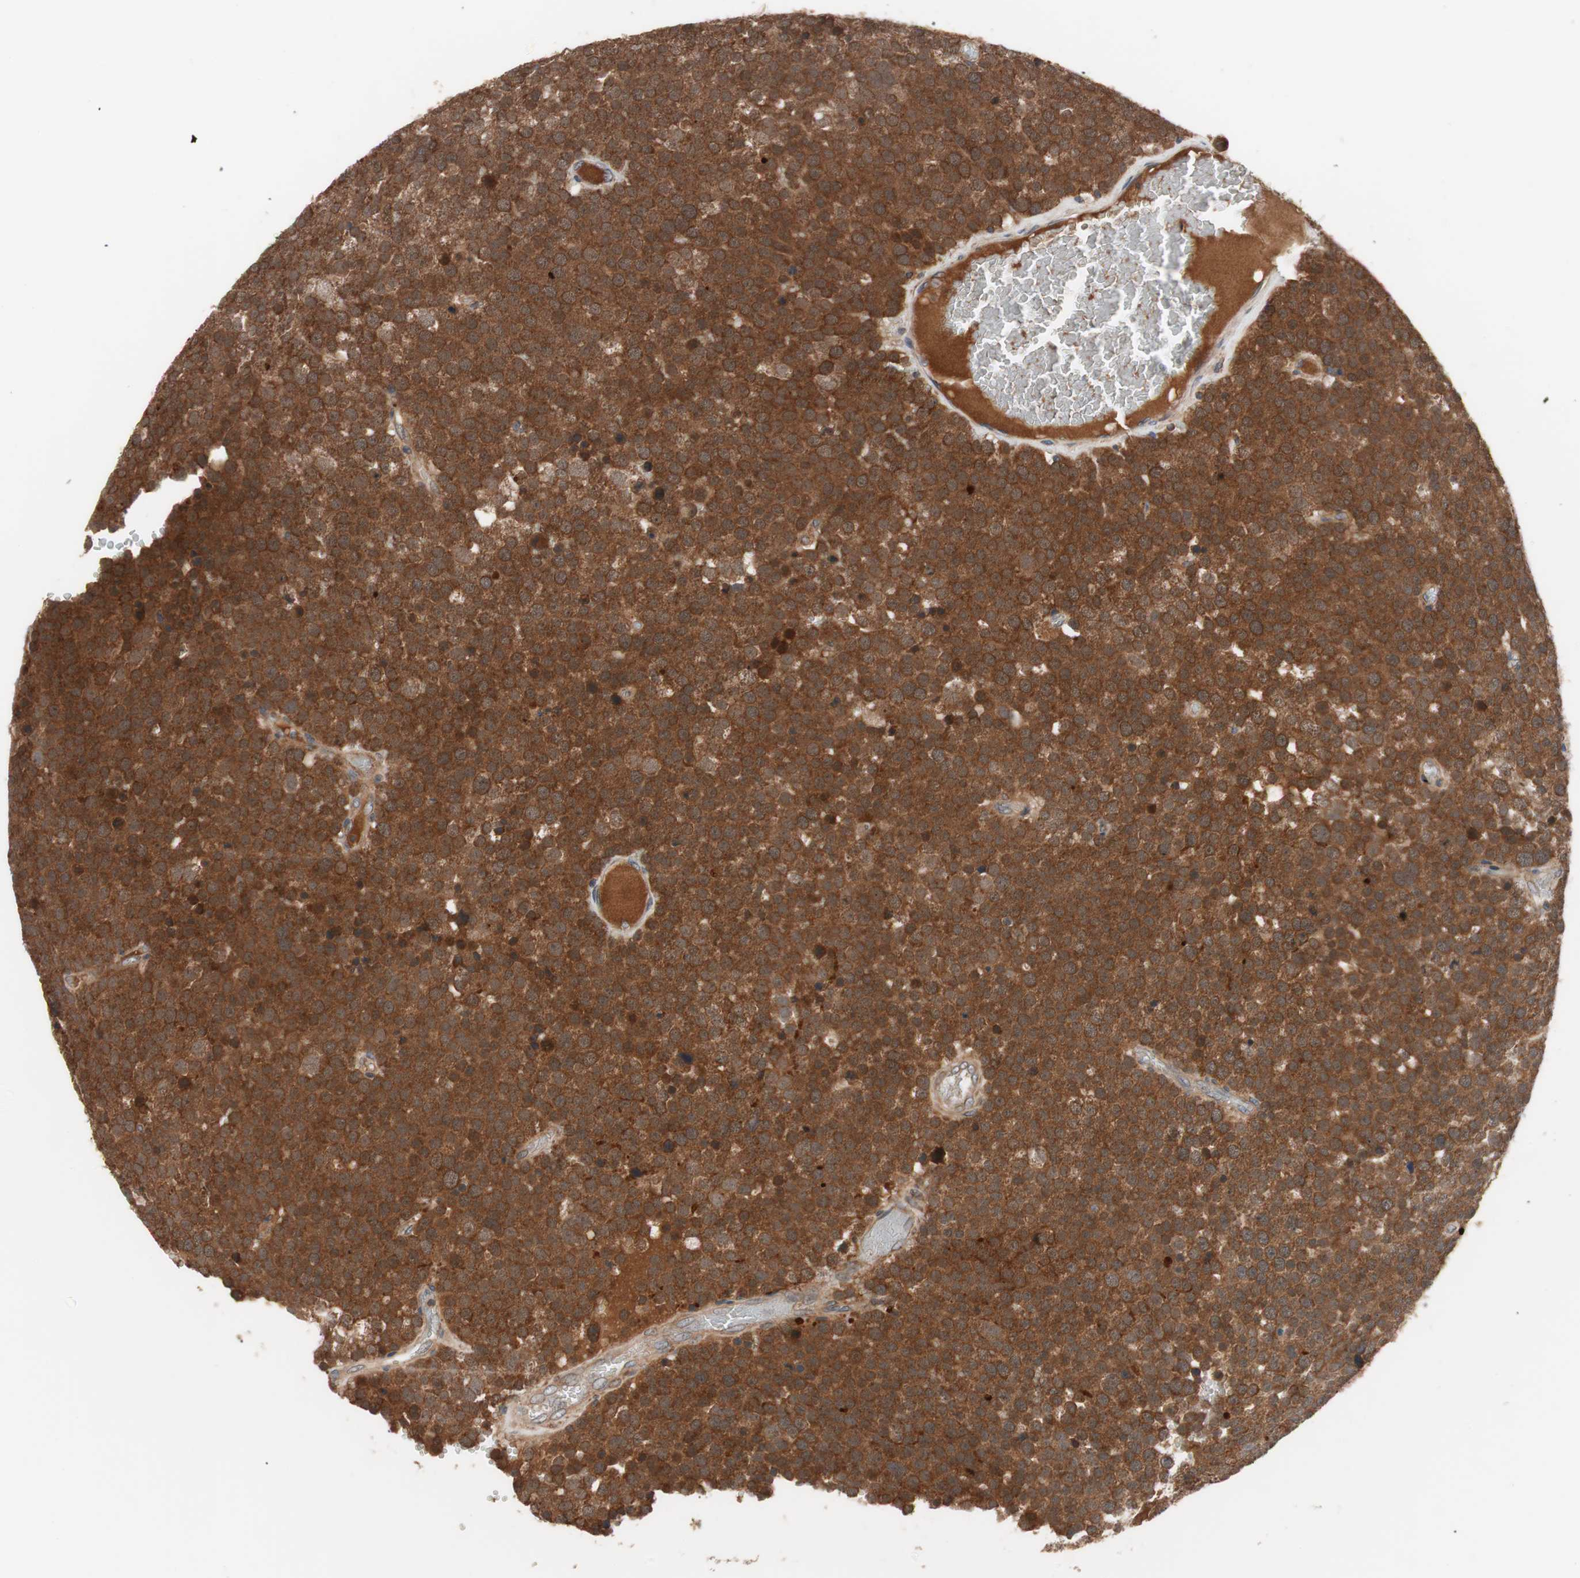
{"staining": {"intensity": "strong", "quantity": ">75%", "location": "cytoplasmic/membranous"}, "tissue": "testis cancer", "cell_type": "Tumor cells", "image_type": "cancer", "snomed": [{"axis": "morphology", "description": "Seminoma, NOS"}, {"axis": "topography", "description": "Testis"}], "caption": "Protein staining reveals strong cytoplasmic/membranous expression in approximately >75% of tumor cells in seminoma (testis).", "gene": "HMBS", "patient": {"sex": "male", "age": 71}}